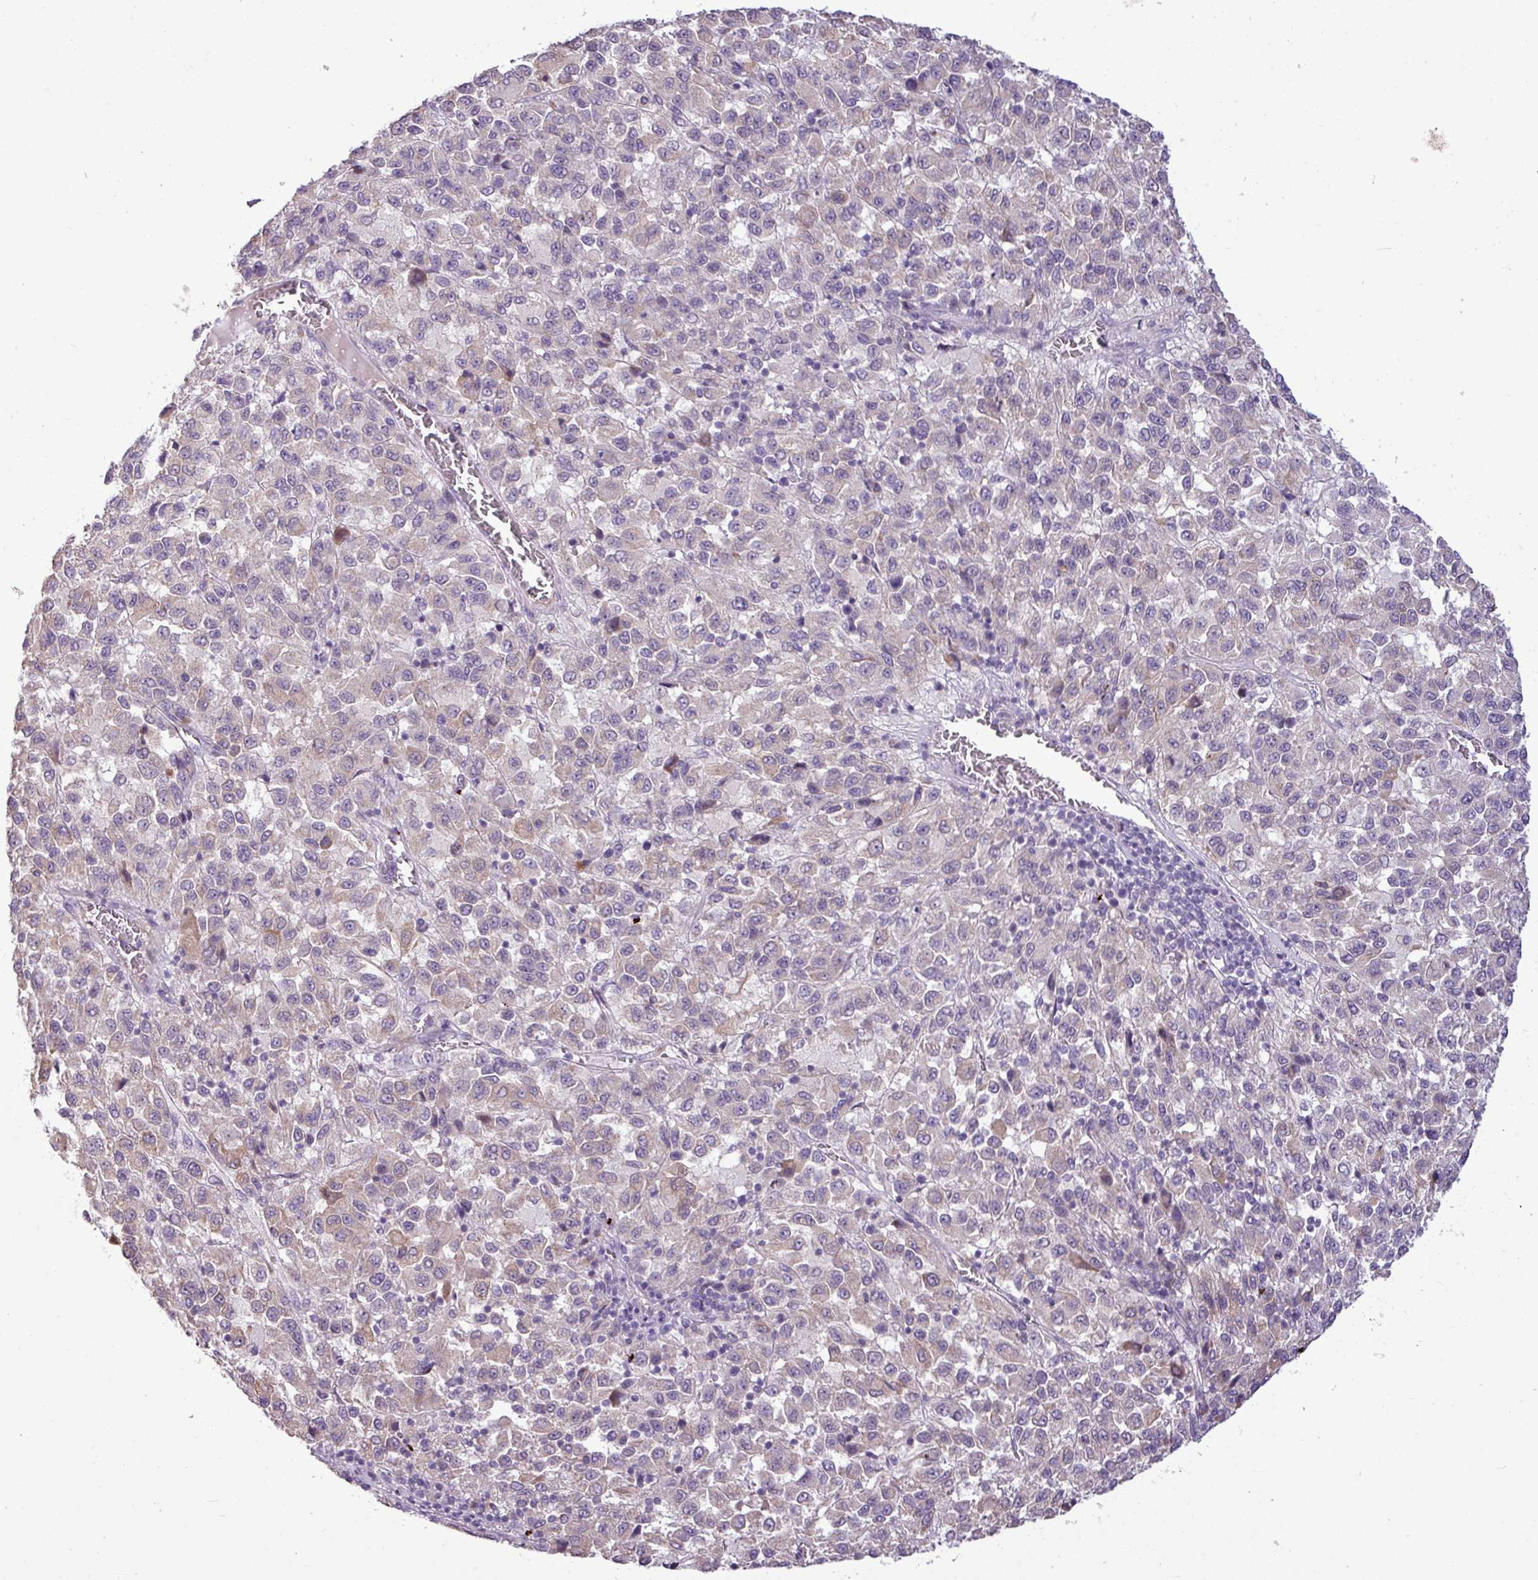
{"staining": {"intensity": "weak", "quantity": "25%-75%", "location": "cytoplasmic/membranous"}, "tissue": "melanoma", "cell_type": "Tumor cells", "image_type": "cancer", "snomed": [{"axis": "morphology", "description": "Malignant melanoma, Metastatic site"}, {"axis": "topography", "description": "Lung"}], "caption": "Immunohistochemistry (DAB (3,3'-diaminobenzidine)) staining of human malignant melanoma (metastatic site) demonstrates weak cytoplasmic/membranous protein staining in about 25%-75% of tumor cells.", "gene": "IL17A", "patient": {"sex": "male", "age": 64}}